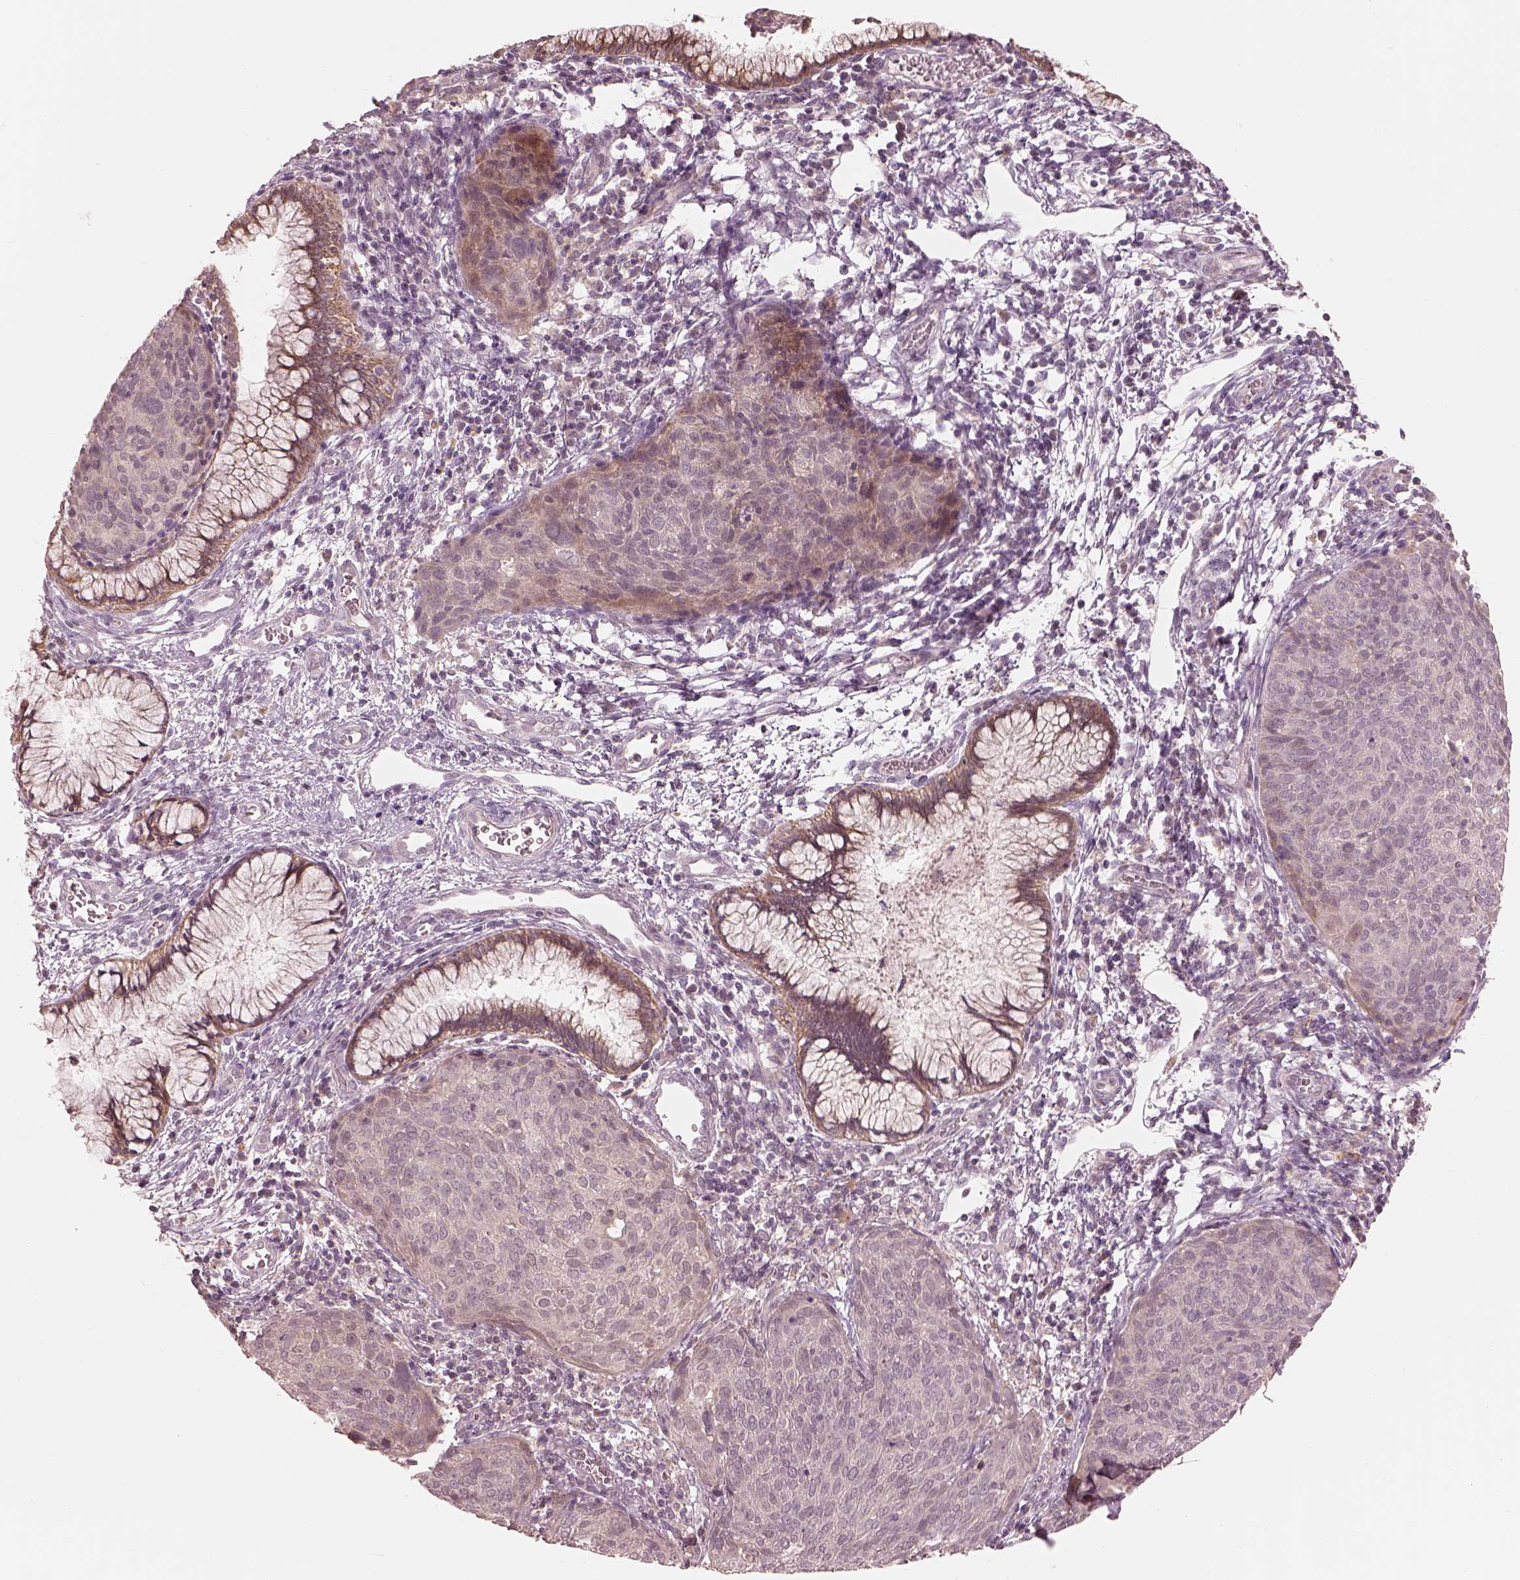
{"staining": {"intensity": "weak", "quantity": "<25%", "location": "cytoplasmic/membranous"}, "tissue": "cervical cancer", "cell_type": "Tumor cells", "image_type": "cancer", "snomed": [{"axis": "morphology", "description": "Squamous cell carcinoma, NOS"}, {"axis": "topography", "description": "Cervix"}], "caption": "An immunohistochemistry image of cervical squamous cell carcinoma is shown. There is no staining in tumor cells of cervical squamous cell carcinoma.", "gene": "SLC25A46", "patient": {"sex": "female", "age": 39}}